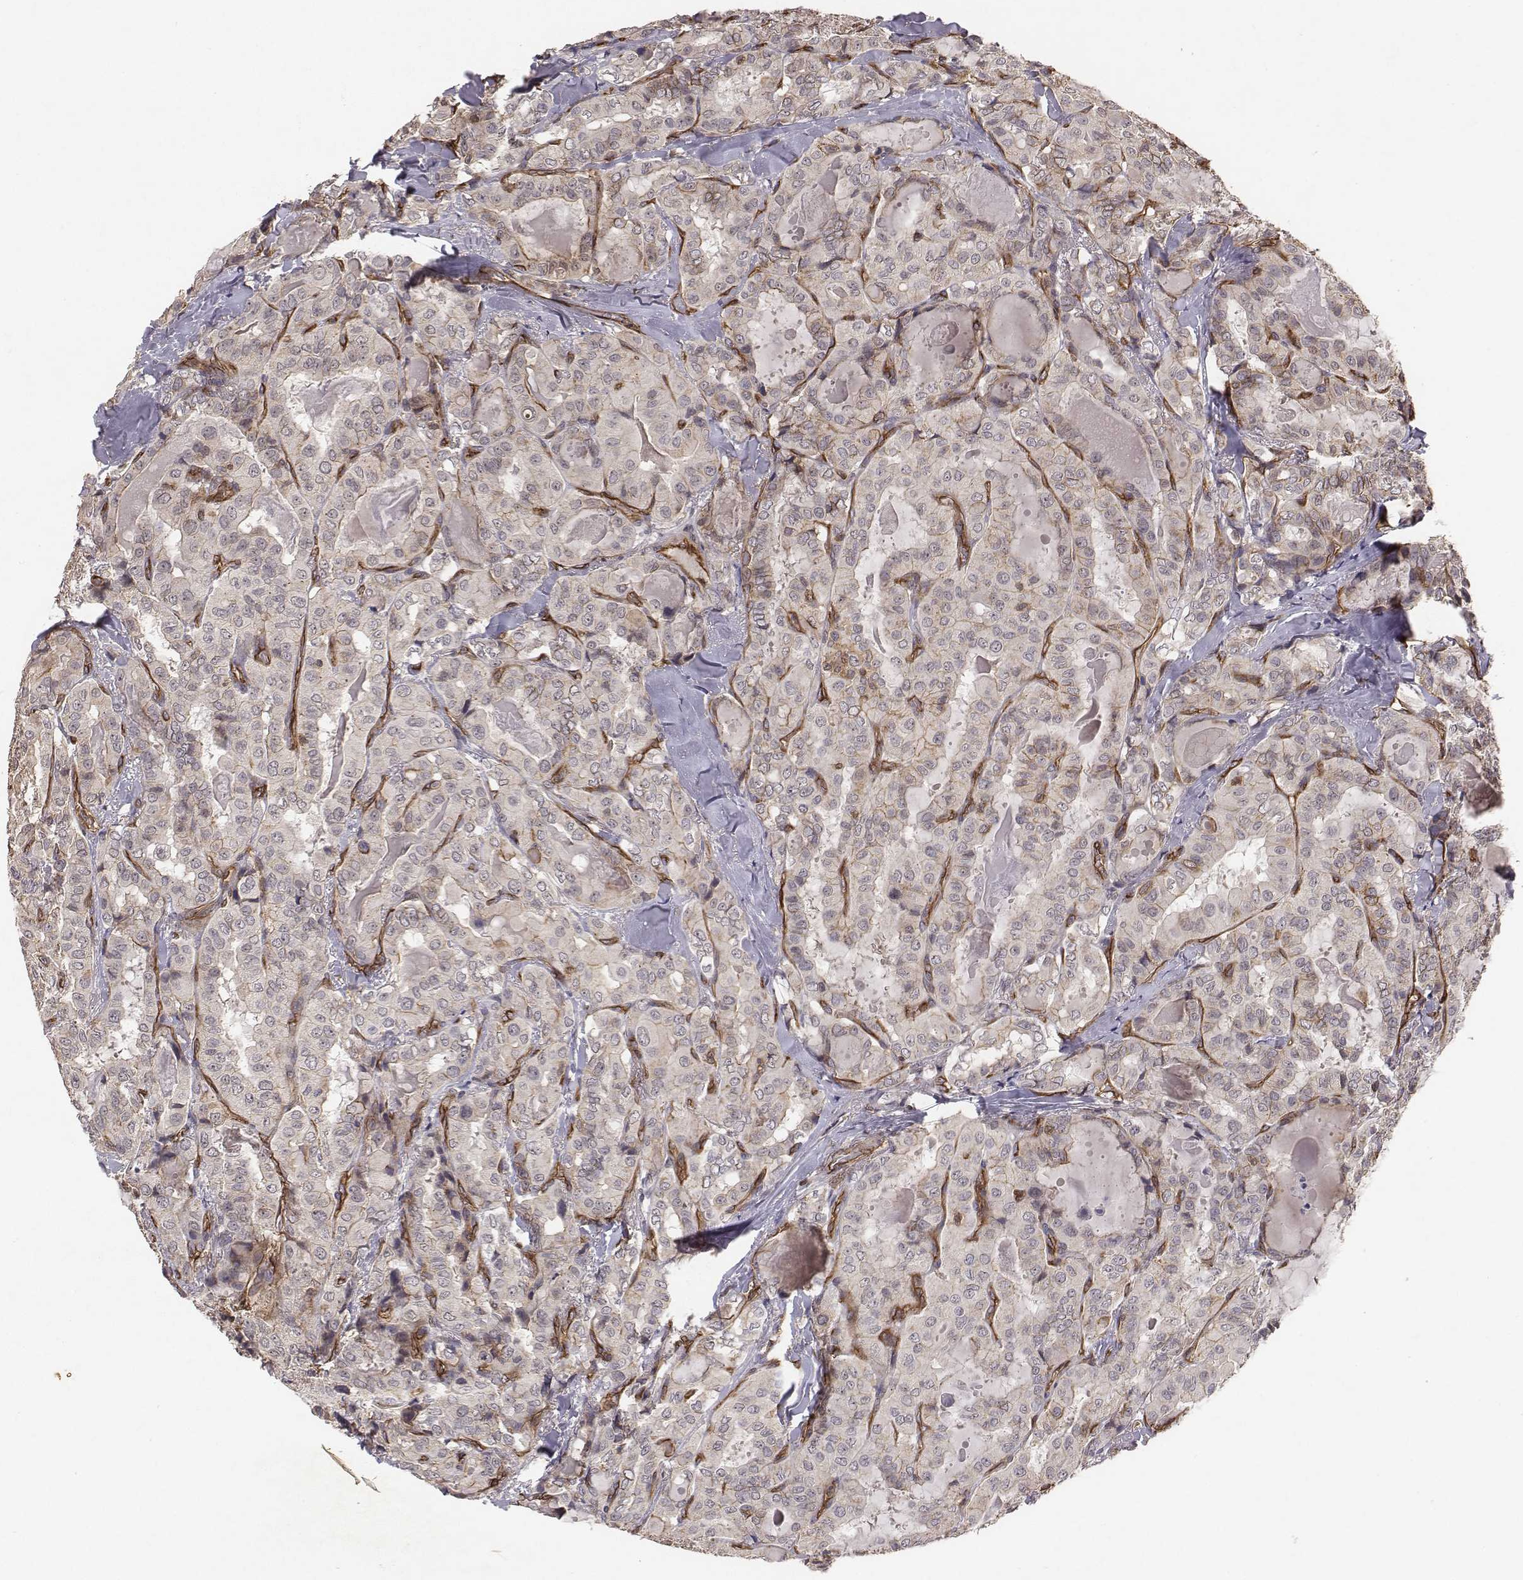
{"staining": {"intensity": "negative", "quantity": "none", "location": "none"}, "tissue": "thyroid cancer", "cell_type": "Tumor cells", "image_type": "cancer", "snomed": [{"axis": "morphology", "description": "Papillary adenocarcinoma, NOS"}, {"axis": "topography", "description": "Thyroid gland"}], "caption": "DAB (3,3'-diaminobenzidine) immunohistochemical staining of thyroid cancer (papillary adenocarcinoma) displays no significant staining in tumor cells.", "gene": "PTPRG", "patient": {"sex": "female", "age": 41}}